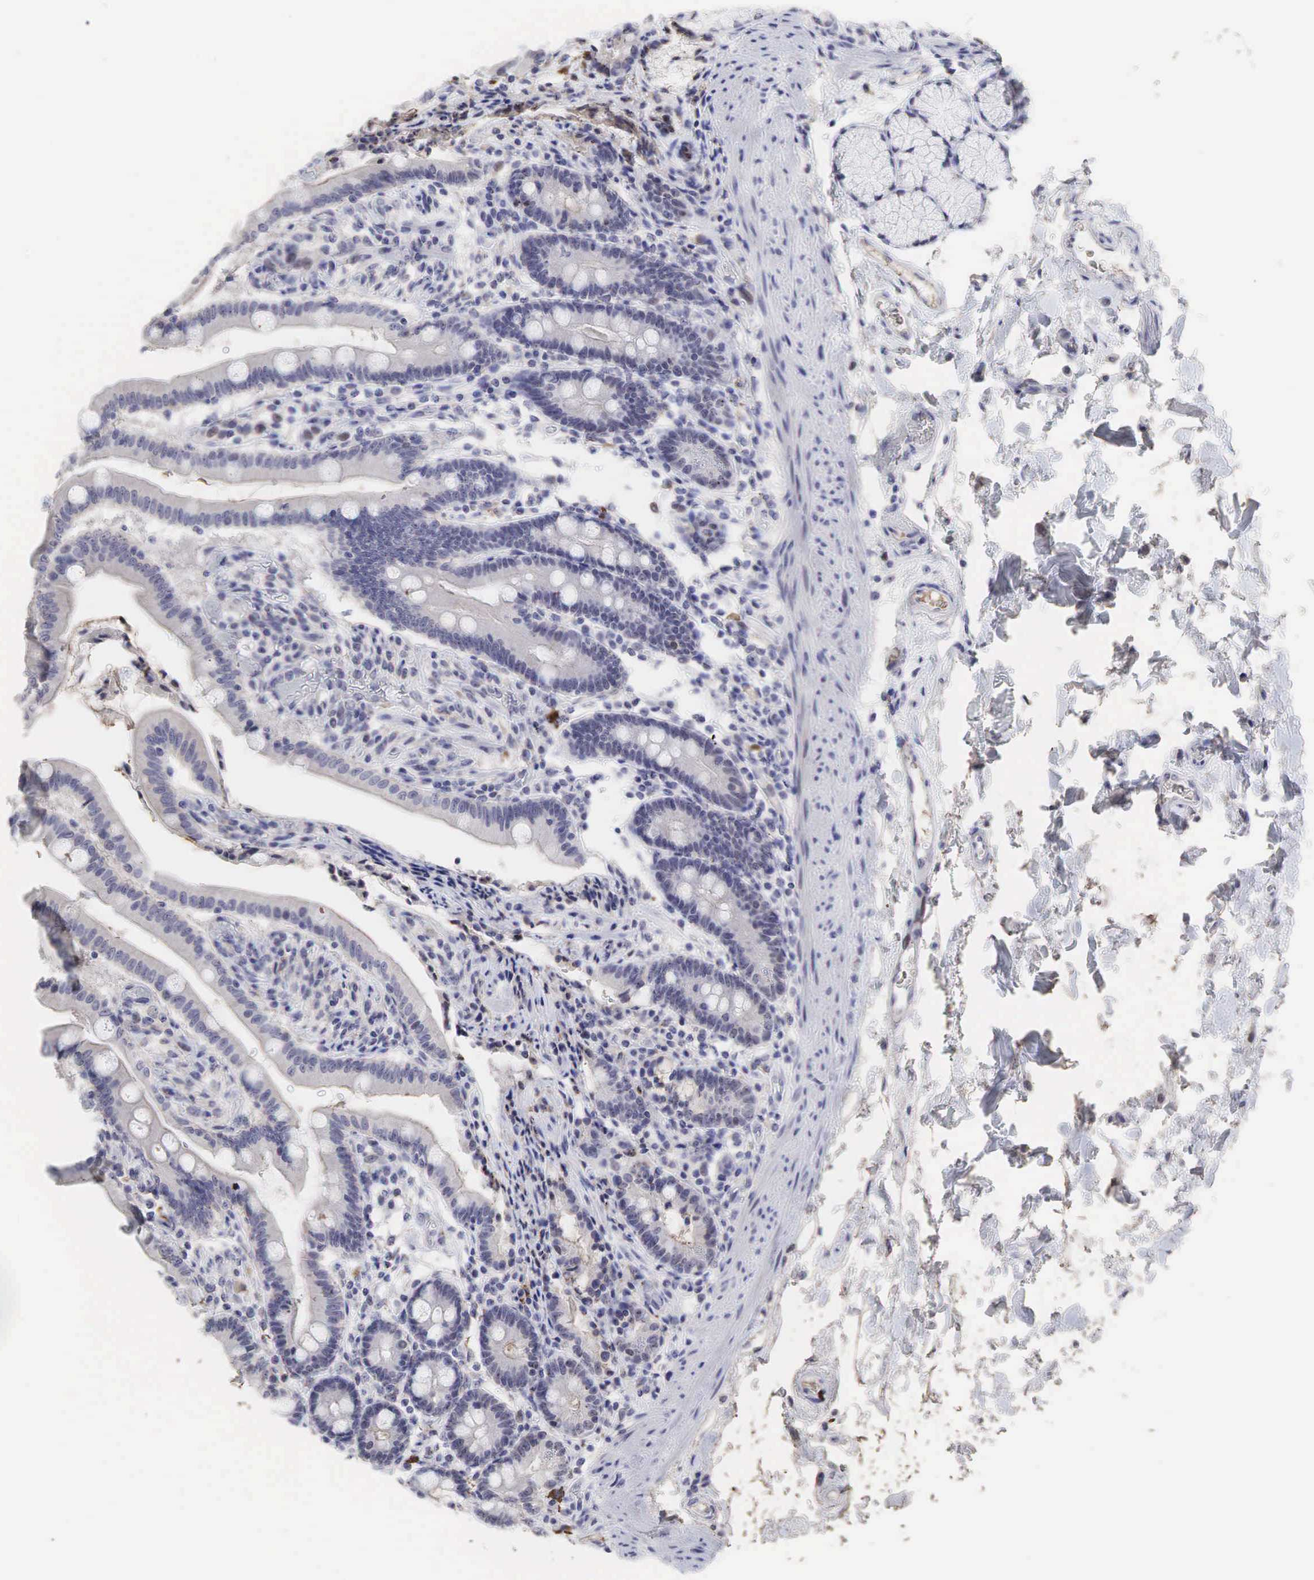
{"staining": {"intensity": "negative", "quantity": "none", "location": "none"}, "tissue": "duodenum", "cell_type": "Glandular cells", "image_type": "normal", "snomed": [{"axis": "morphology", "description": "Normal tissue, NOS"}, {"axis": "topography", "description": "Duodenum"}], "caption": "IHC histopathology image of benign human duodenum stained for a protein (brown), which demonstrates no staining in glandular cells.", "gene": "DKC1", "patient": {"sex": "female", "age": 77}}